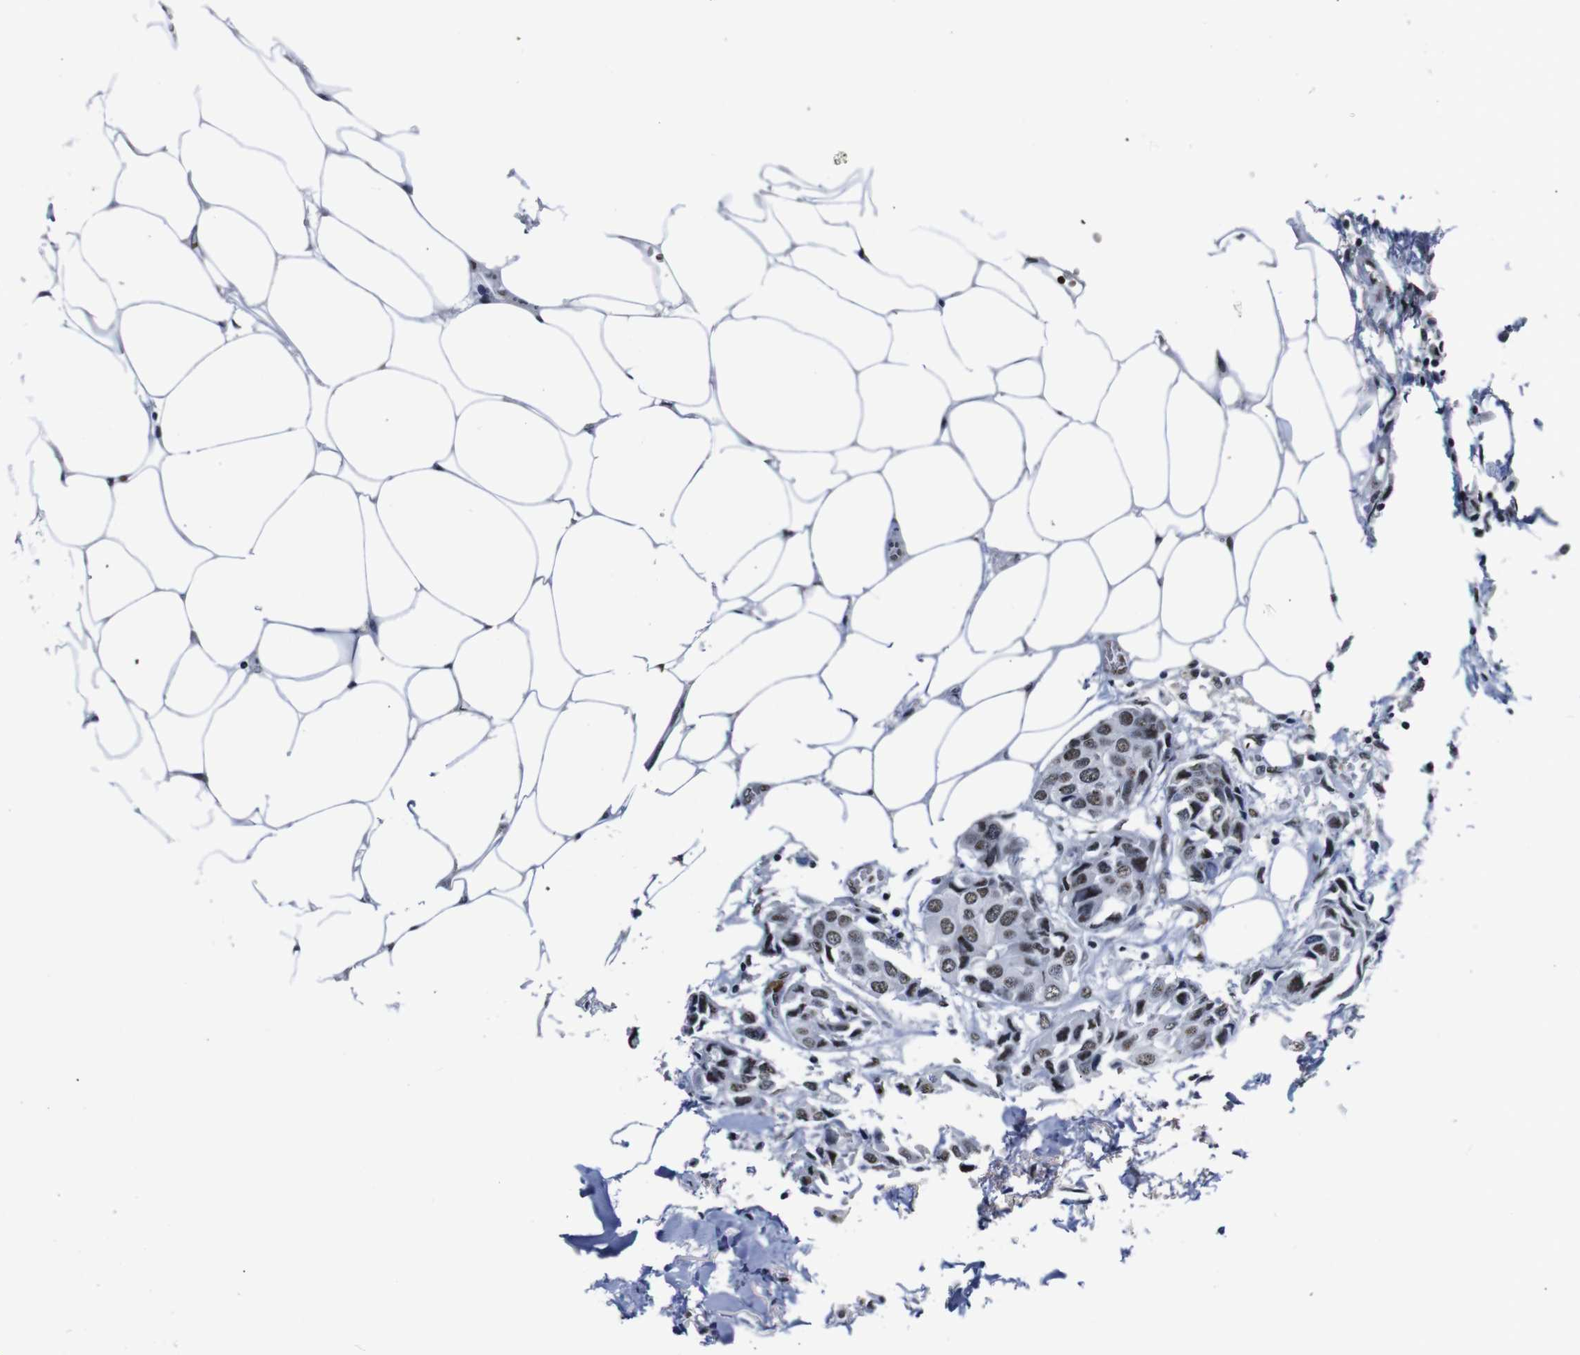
{"staining": {"intensity": "moderate", "quantity": ">75%", "location": "nuclear"}, "tissue": "breast cancer", "cell_type": "Tumor cells", "image_type": "cancer", "snomed": [{"axis": "morphology", "description": "Duct carcinoma"}, {"axis": "topography", "description": "Breast"}], "caption": "A brown stain shows moderate nuclear staining of a protein in intraductal carcinoma (breast) tumor cells. Using DAB (brown) and hematoxylin (blue) stains, captured at high magnification using brightfield microscopy.", "gene": "ILDR2", "patient": {"sex": "female", "age": 80}}